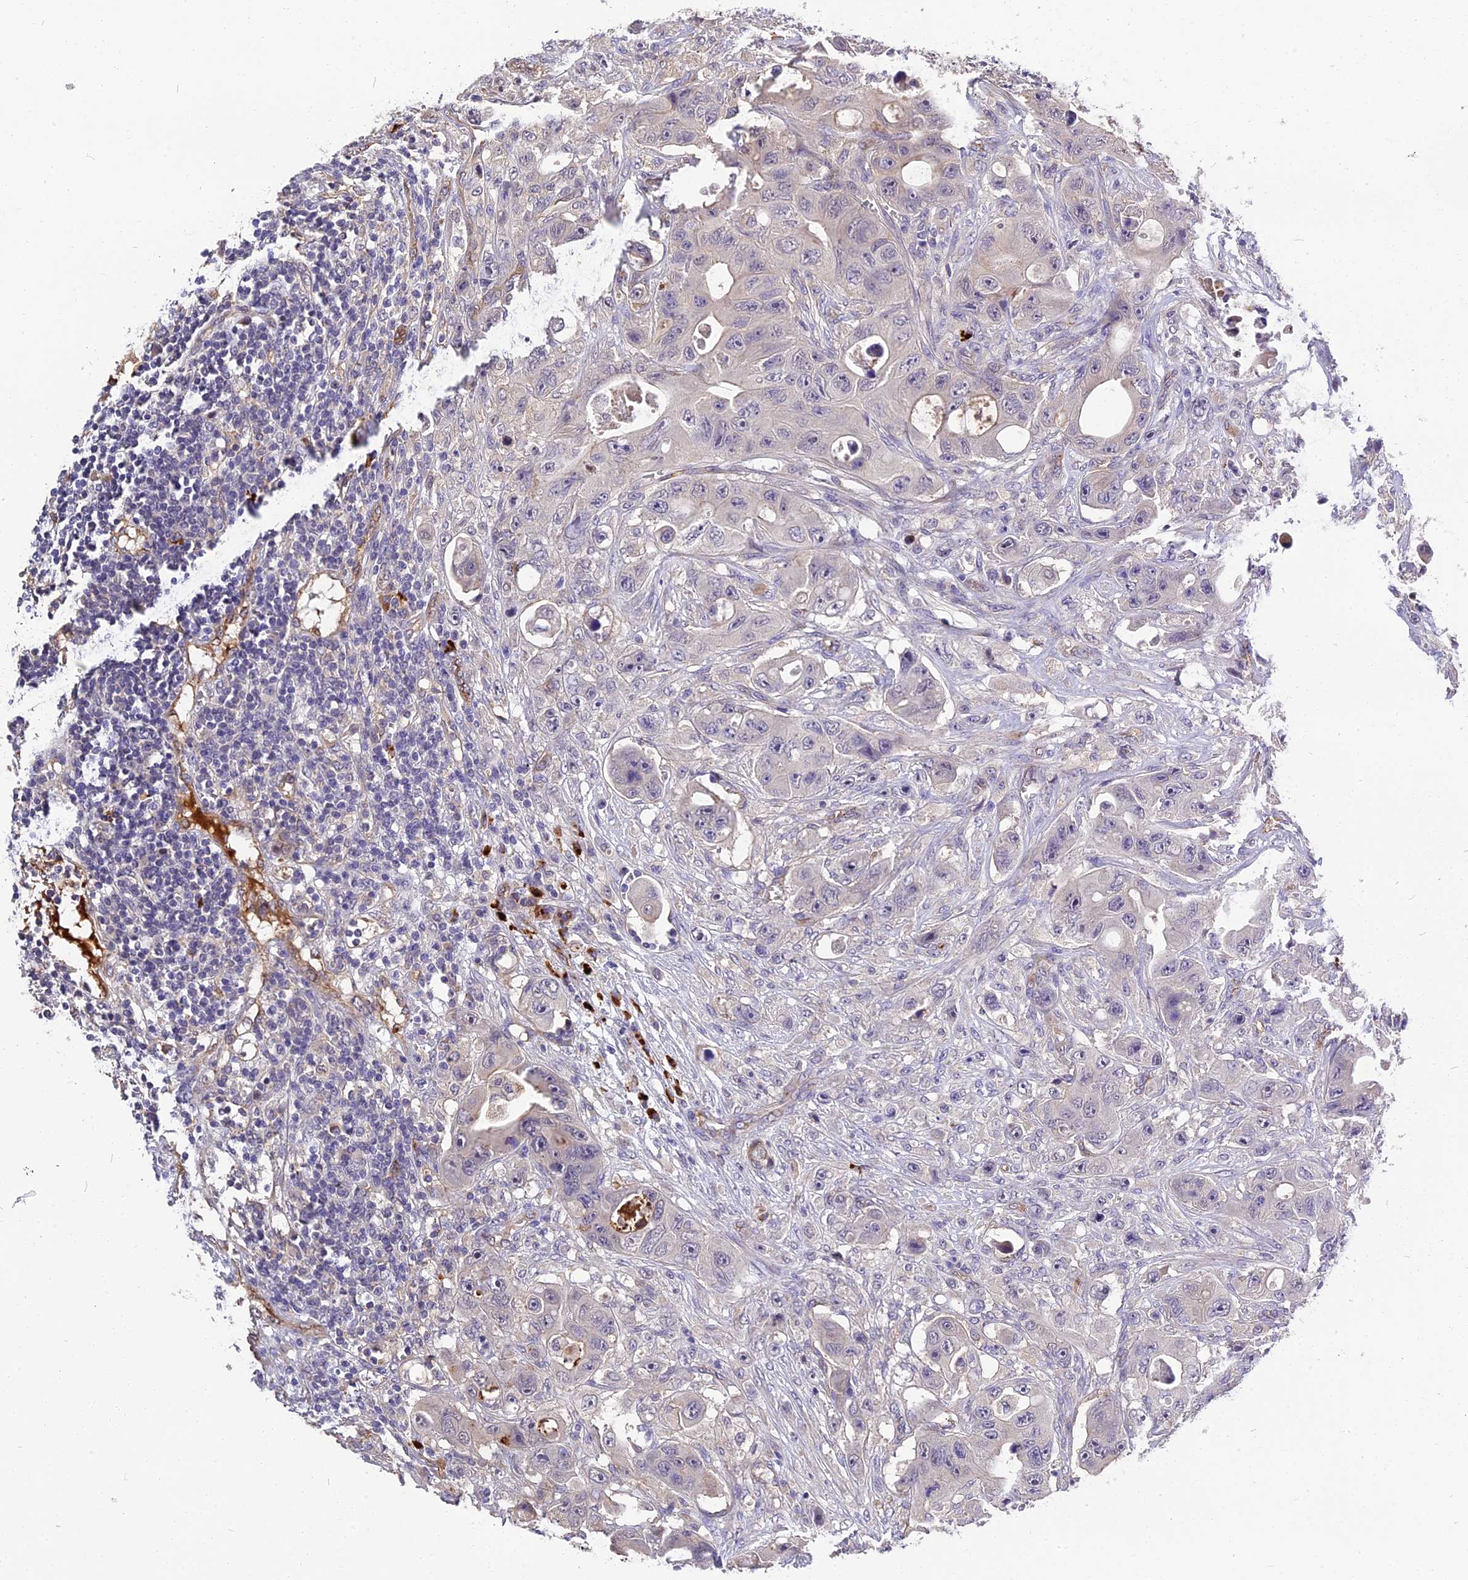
{"staining": {"intensity": "negative", "quantity": "none", "location": "none"}, "tissue": "colorectal cancer", "cell_type": "Tumor cells", "image_type": "cancer", "snomed": [{"axis": "morphology", "description": "Adenocarcinoma, NOS"}, {"axis": "topography", "description": "Colon"}], "caption": "Tumor cells show no significant protein expression in adenocarcinoma (colorectal).", "gene": "MFSD2A", "patient": {"sex": "female", "age": 46}}